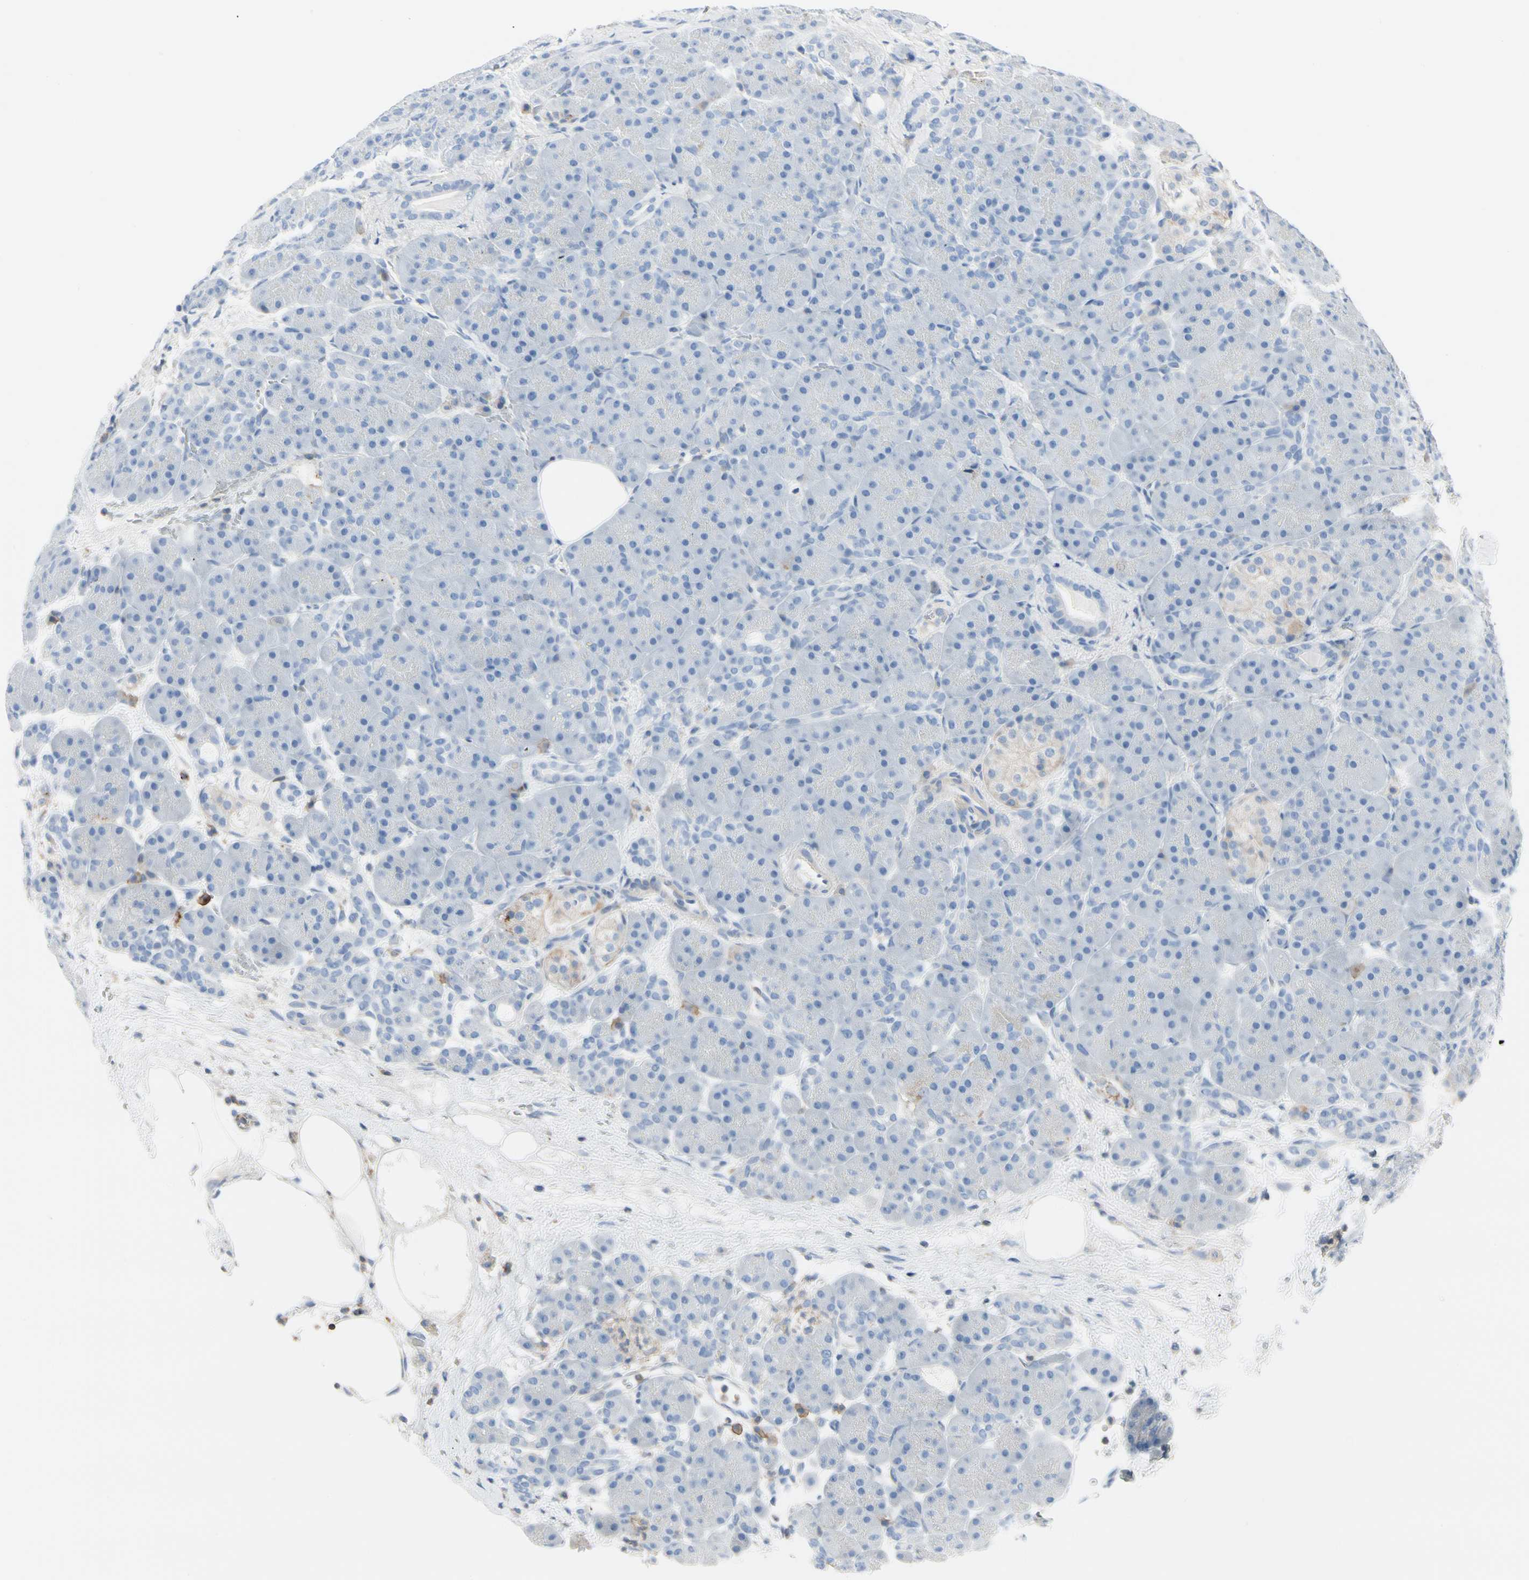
{"staining": {"intensity": "negative", "quantity": "none", "location": "none"}, "tissue": "pancreas", "cell_type": "Exocrine glandular cells", "image_type": "normal", "snomed": [{"axis": "morphology", "description": "Normal tissue, NOS"}, {"axis": "topography", "description": "Pancreas"}], "caption": "The photomicrograph shows no staining of exocrine glandular cells in benign pancreas. (DAB IHC with hematoxylin counter stain).", "gene": "CLEC2B", "patient": {"sex": "male", "age": 66}}